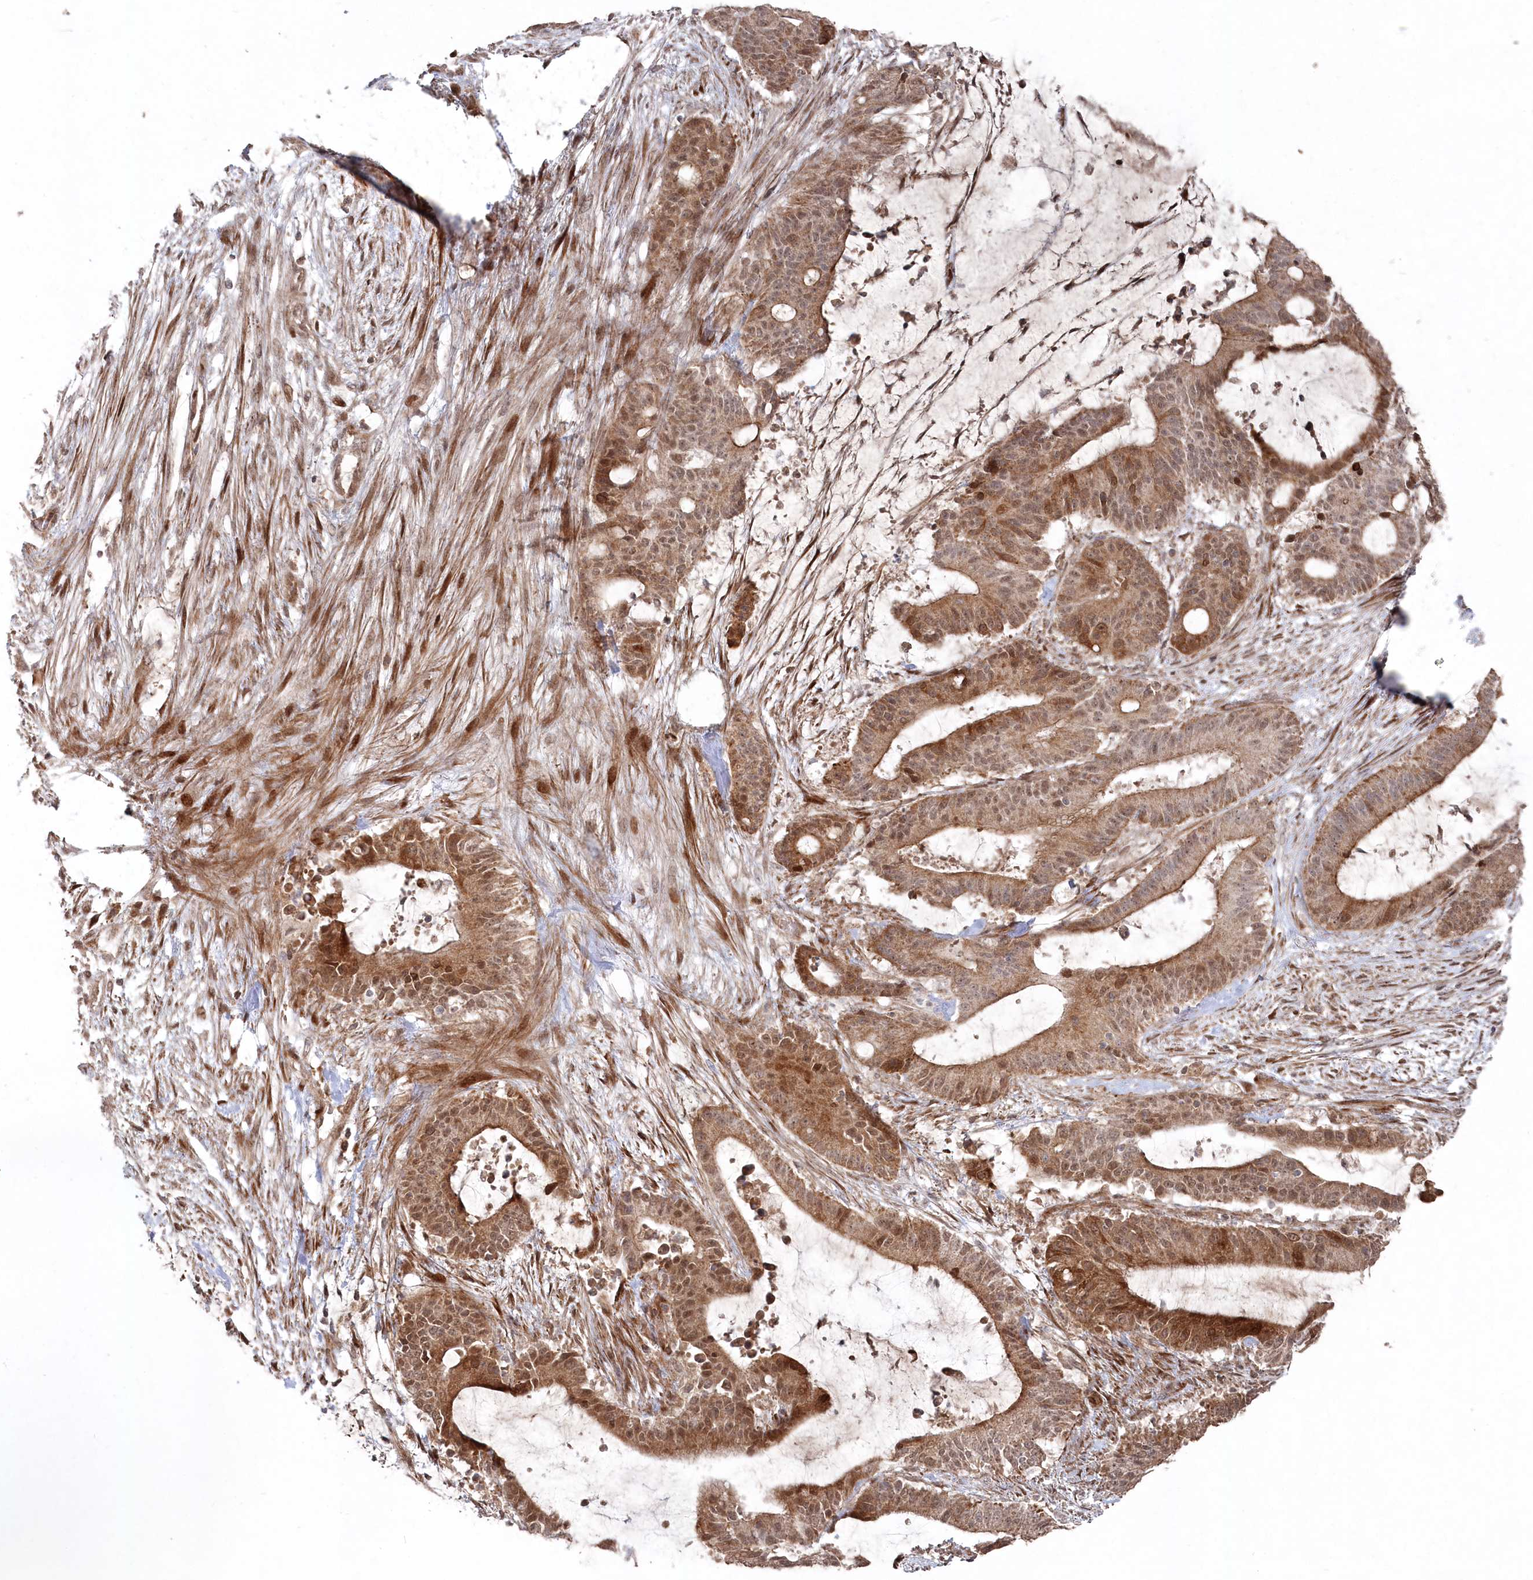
{"staining": {"intensity": "moderate", "quantity": ">75%", "location": "cytoplasmic/membranous,nuclear"}, "tissue": "liver cancer", "cell_type": "Tumor cells", "image_type": "cancer", "snomed": [{"axis": "morphology", "description": "Normal tissue, NOS"}, {"axis": "morphology", "description": "Cholangiocarcinoma"}, {"axis": "topography", "description": "Liver"}, {"axis": "topography", "description": "Peripheral nerve tissue"}], "caption": "An image of cholangiocarcinoma (liver) stained for a protein shows moderate cytoplasmic/membranous and nuclear brown staining in tumor cells. The staining was performed using DAB, with brown indicating positive protein expression. Nuclei are stained blue with hematoxylin.", "gene": "POLR3A", "patient": {"sex": "female", "age": 73}}